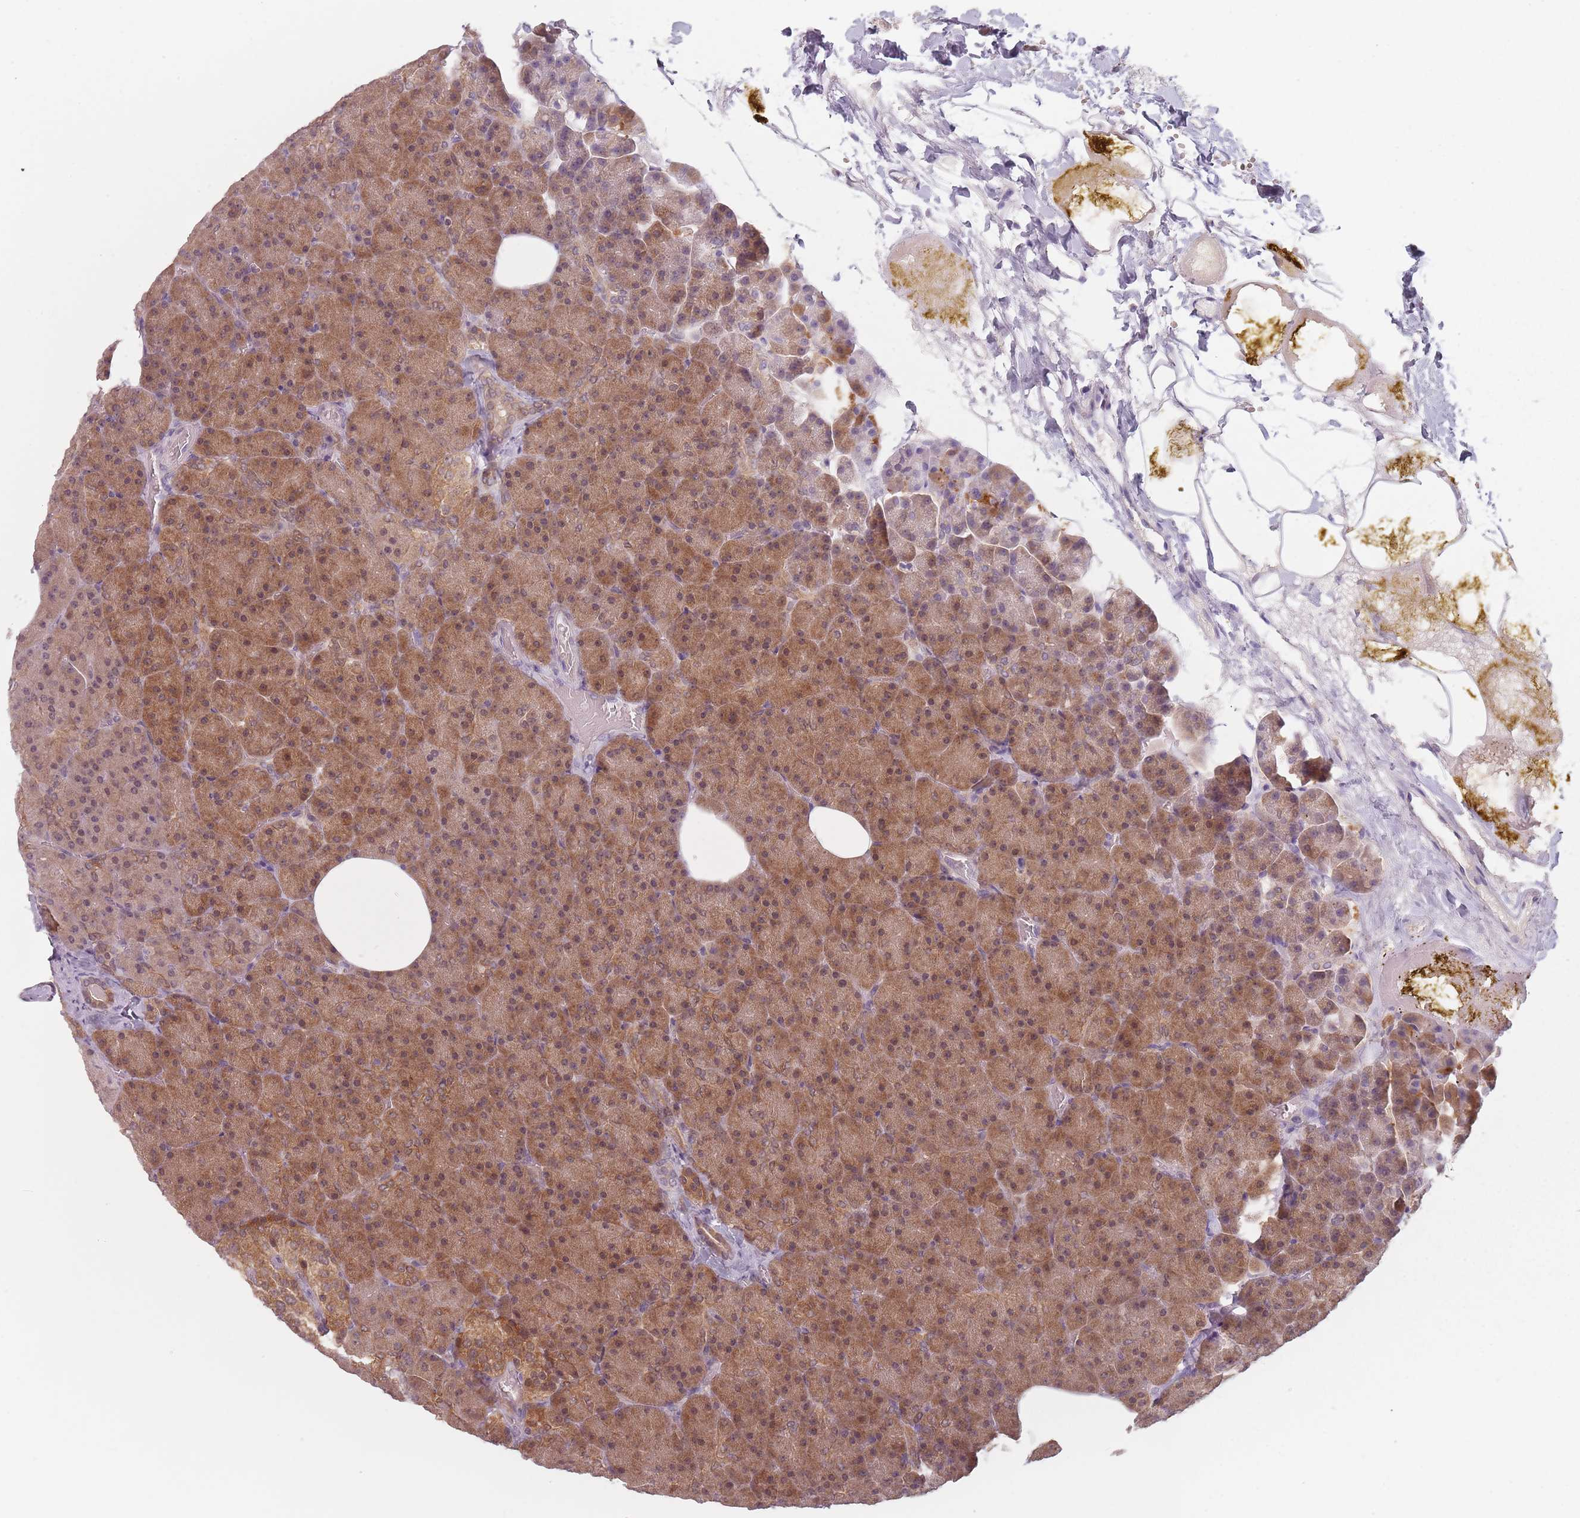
{"staining": {"intensity": "moderate", "quantity": ">75%", "location": "cytoplasmic/membranous,nuclear"}, "tissue": "pancreas", "cell_type": "Exocrine glandular cells", "image_type": "normal", "snomed": [{"axis": "morphology", "description": "Normal tissue, NOS"}, {"axis": "morphology", "description": "Carcinoid, malignant, NOS"}, {"axis": "topography", "description": "Pancreas"}], "caption": "Pancreas stained for a protein (brown) displays moderate cytoplasmic/membranous,nuclear positive expression in about >75% of exocrine glandular cells.", "gene": "NAXE", "patient": {"sex": "female", "age": 35}}